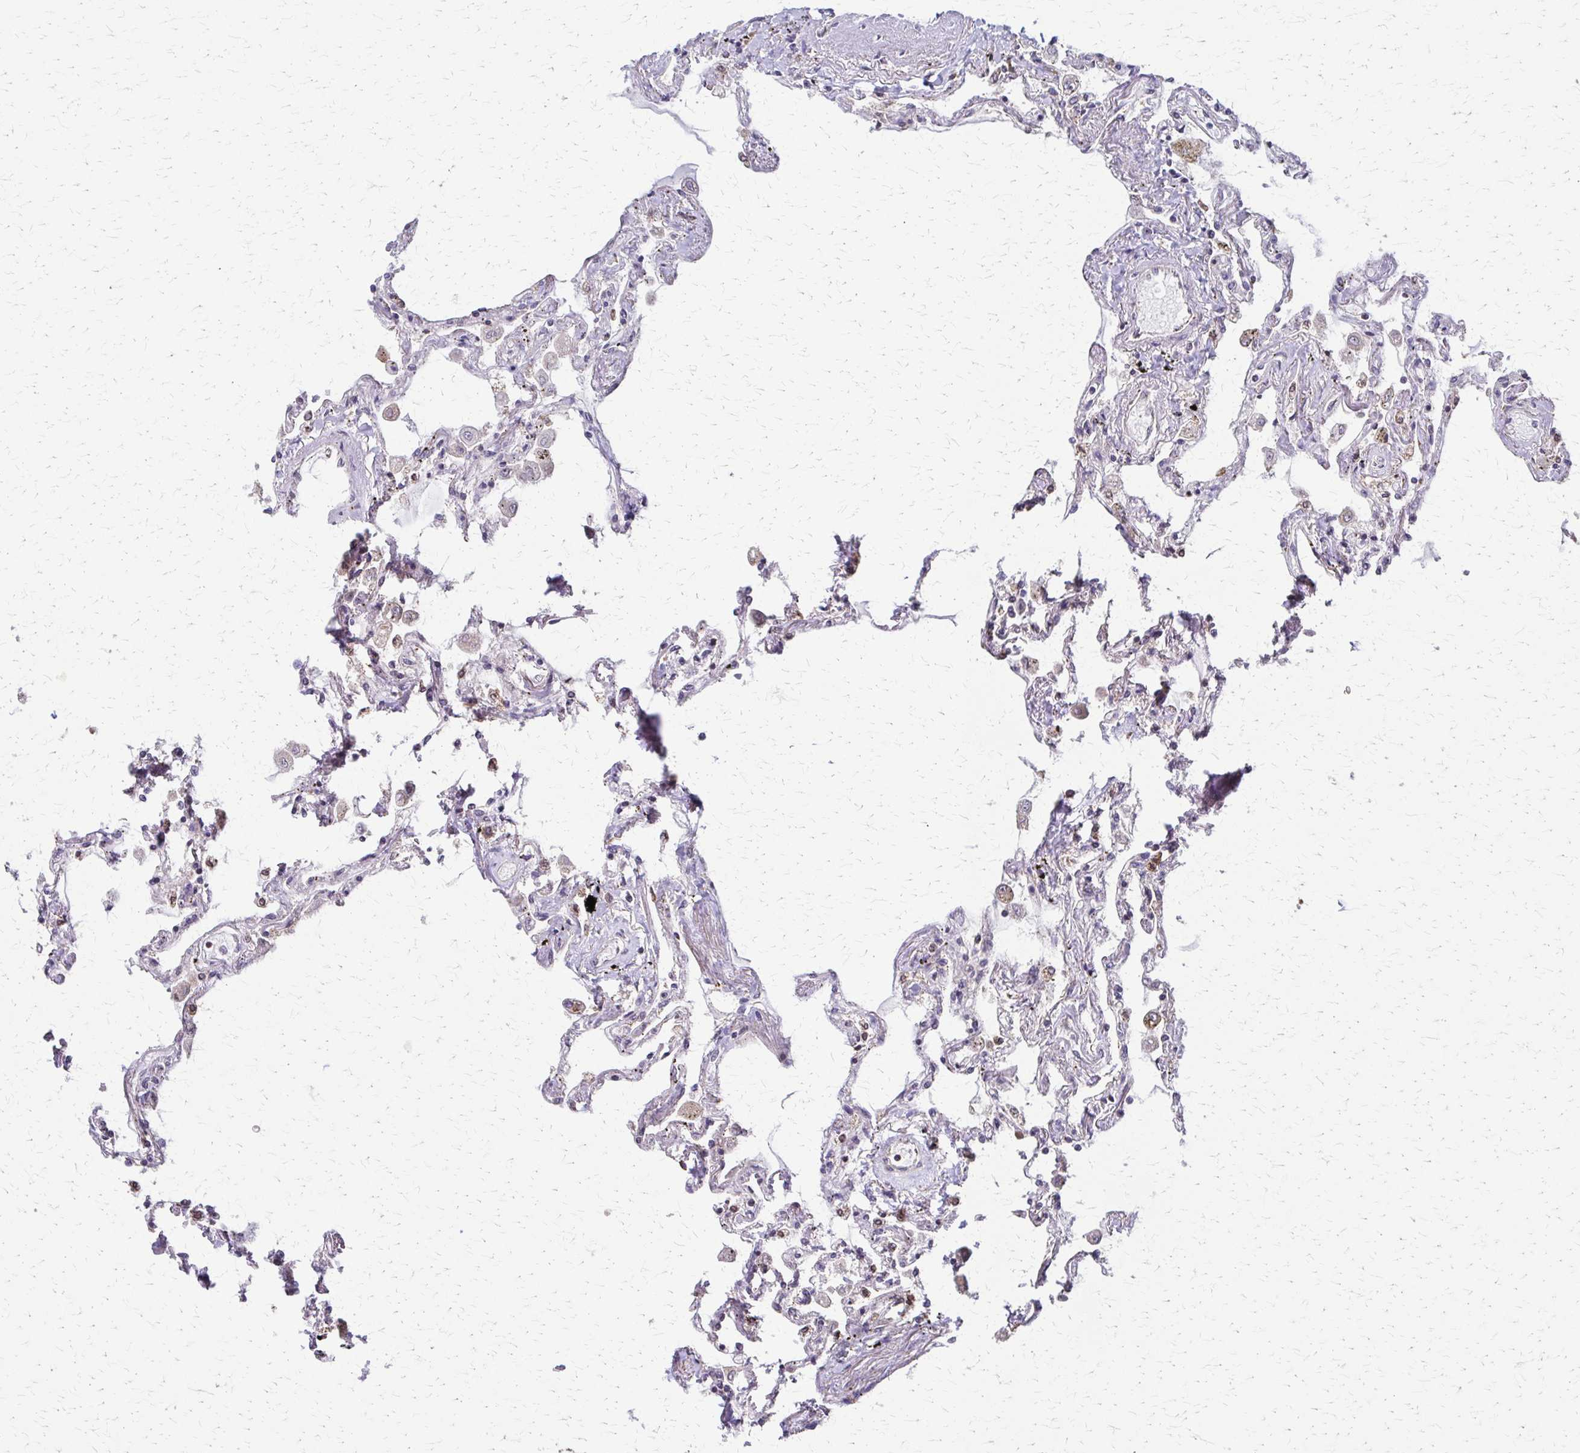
{"staining": {"intensity": "strong", "quantity": "25%-75%", "location": "cytoplasmic/membranous"}, "tissue": "lung", "cell_type": "Alveolar cells", "image_type": "normal", "snomed": [{"axis": "morphology", "description": "Normal tissue, NOS"}, {"axis": "morphology", "description": "Adenocarcinoma, NOS"}, {"axis": "topography", "description": "Cartilage tissue"}, {"axis": "topography", "description": "Lung"}], "caption": "Human lung stained for a protein (brown) exhibits strong cytoplasmic/membranous positive expression in about 25%-75% of alveolar cells.", "gene": "EEF2", "patient": {"sex": "female", "age": 67}}